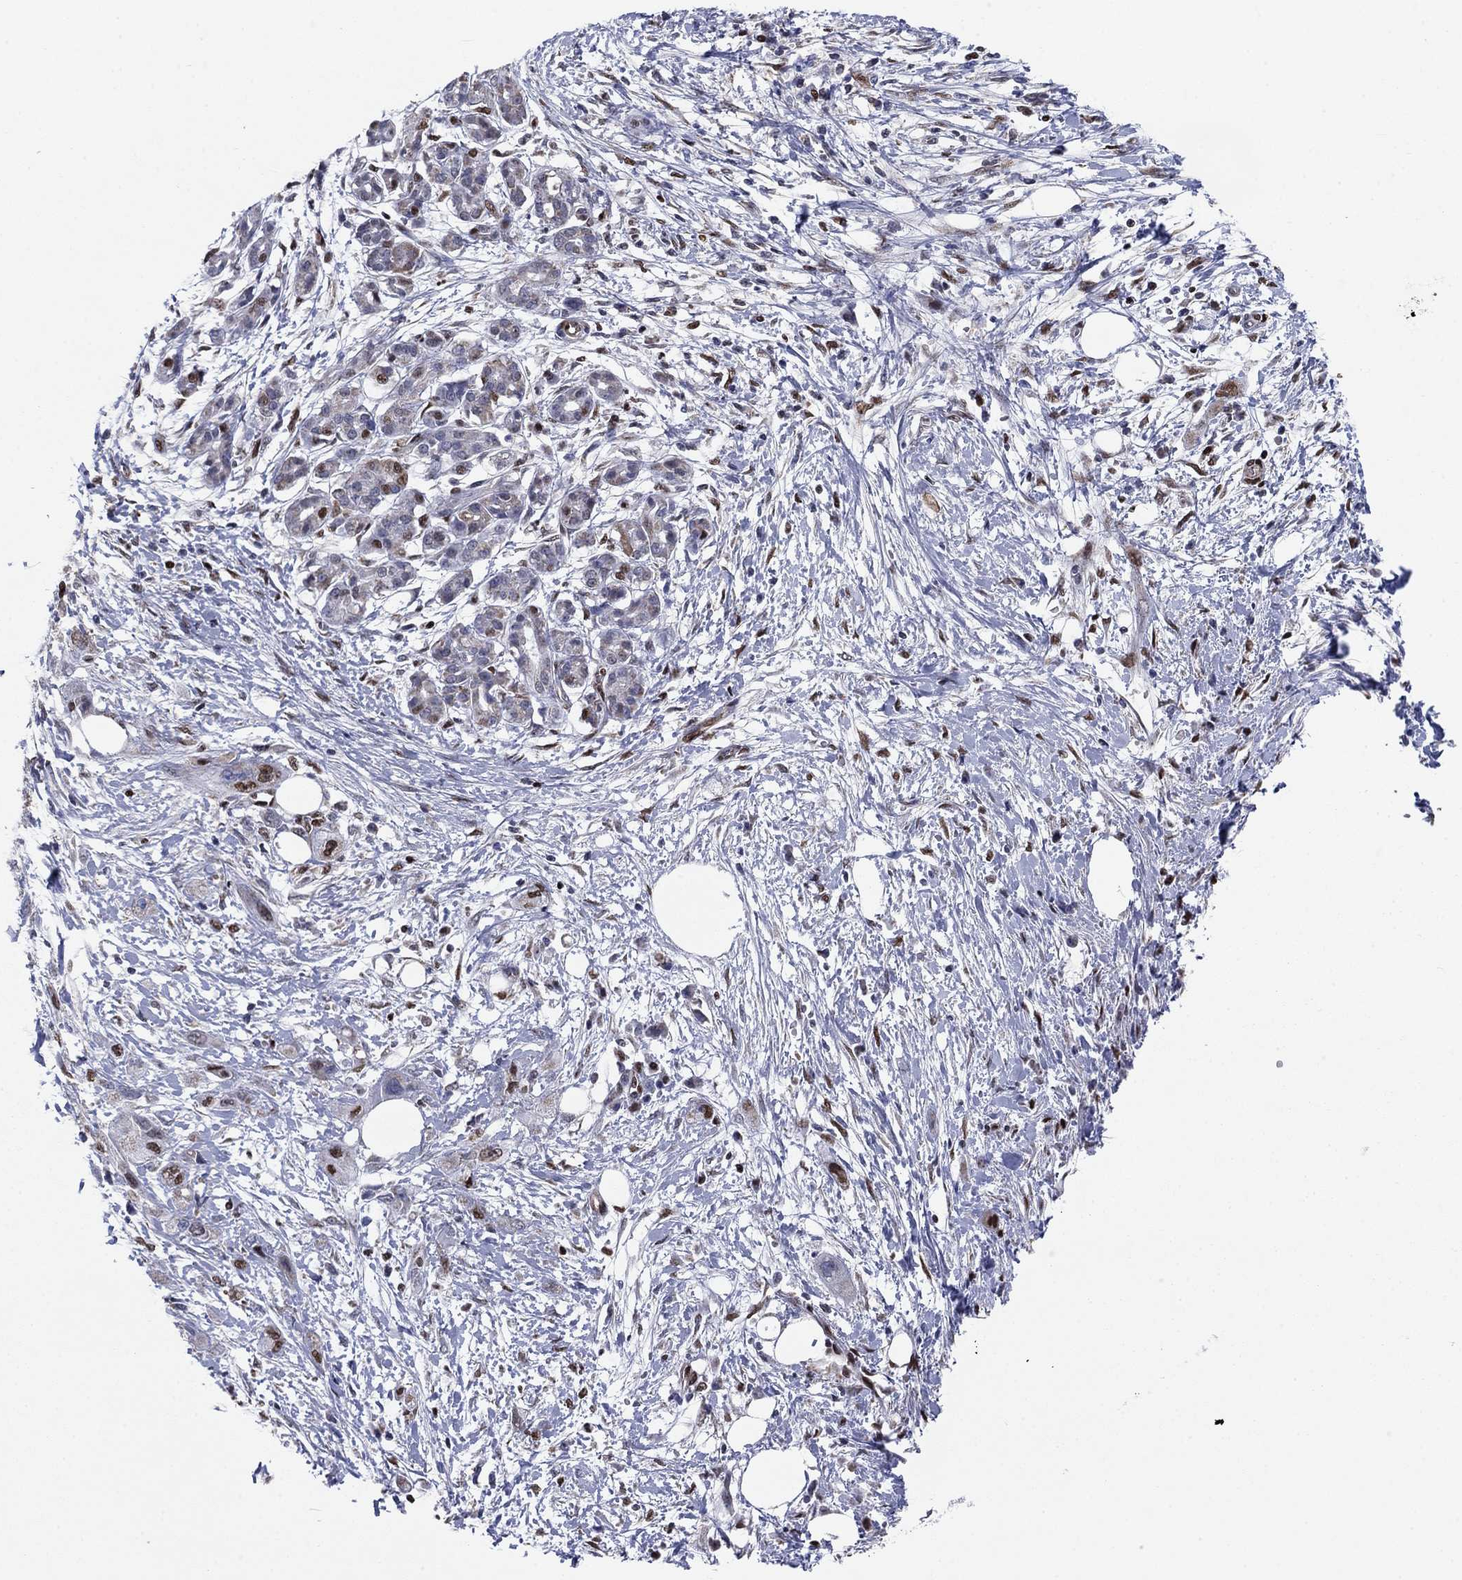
{"staining": {"intensity": "strong", "quantity": "<25%", "location": "nuclear"}, "tissue": "pancreatic cancer", "cell_type": "Tumor cells", "image_type": "cancer", "snomed": [{"axis": "morphology", "description": "Adenocarcinoma, NOS"}, {"axis": "topography", "description": "Pancreas"}], "caption": "High-power microscopy captured an IHC micrograph of pancreatic adenocarcinoma, revealing strong nuclear staining in about <25% of tumor cells.", "gene": "N4BP2", "patient": {"sex": "male", "age": 72}}